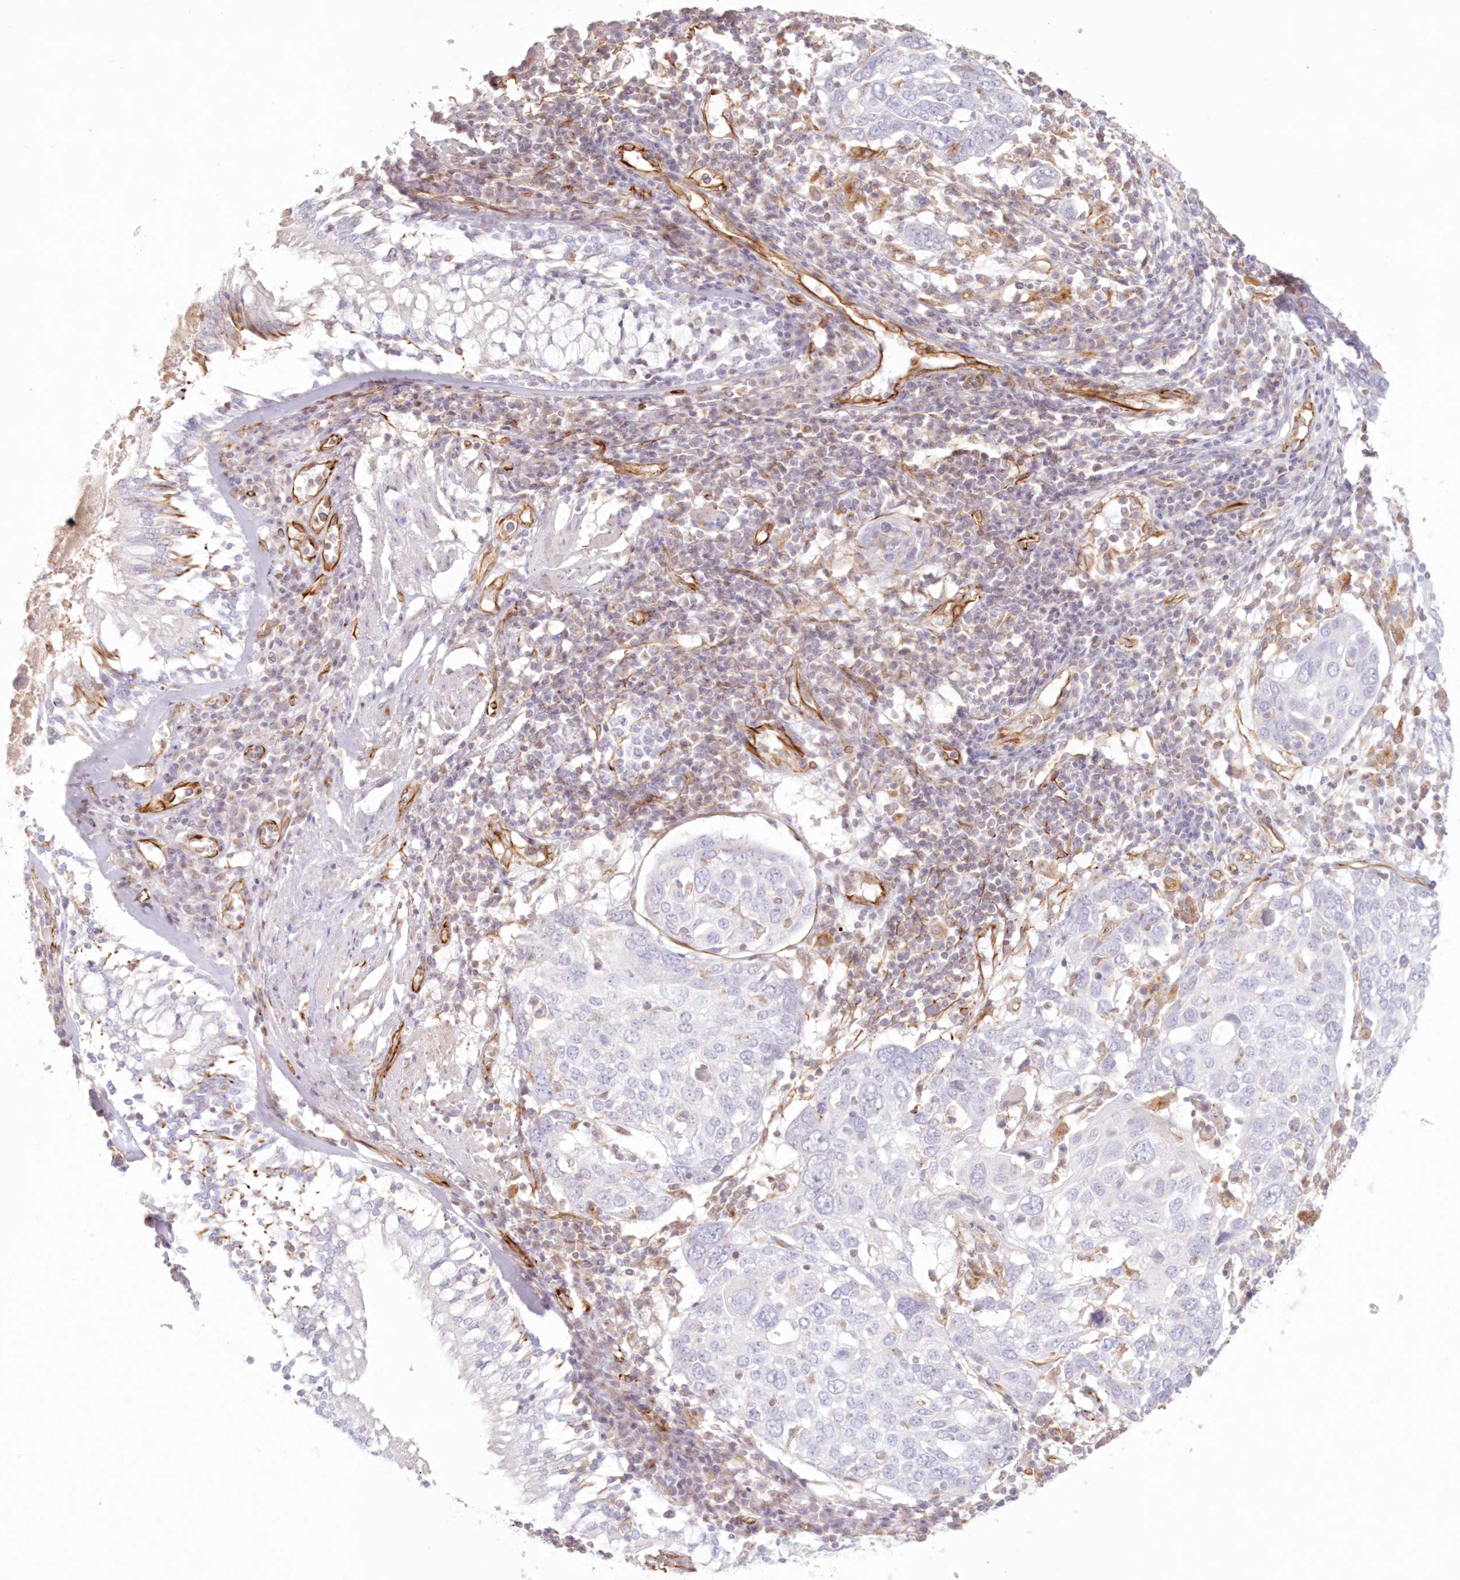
{"staining": {"intensity": "negative", "quantity": "none", "location": "none"}, "tissue": "lung cancer", "cell_type": "Tumor cells", "image_type": "cancer", "snomed": [{"axis": "morphology", "description": "Squamous cell carcinoma, NOS"}, {"axis": "topography", "description": "Lung"}], "caption": "Immunohistochemical staining of lung cancer exhibits no significant expression in tumor cells.", "gene": "DMRTB1", "patient": {"sex": "male", "age": 65}}